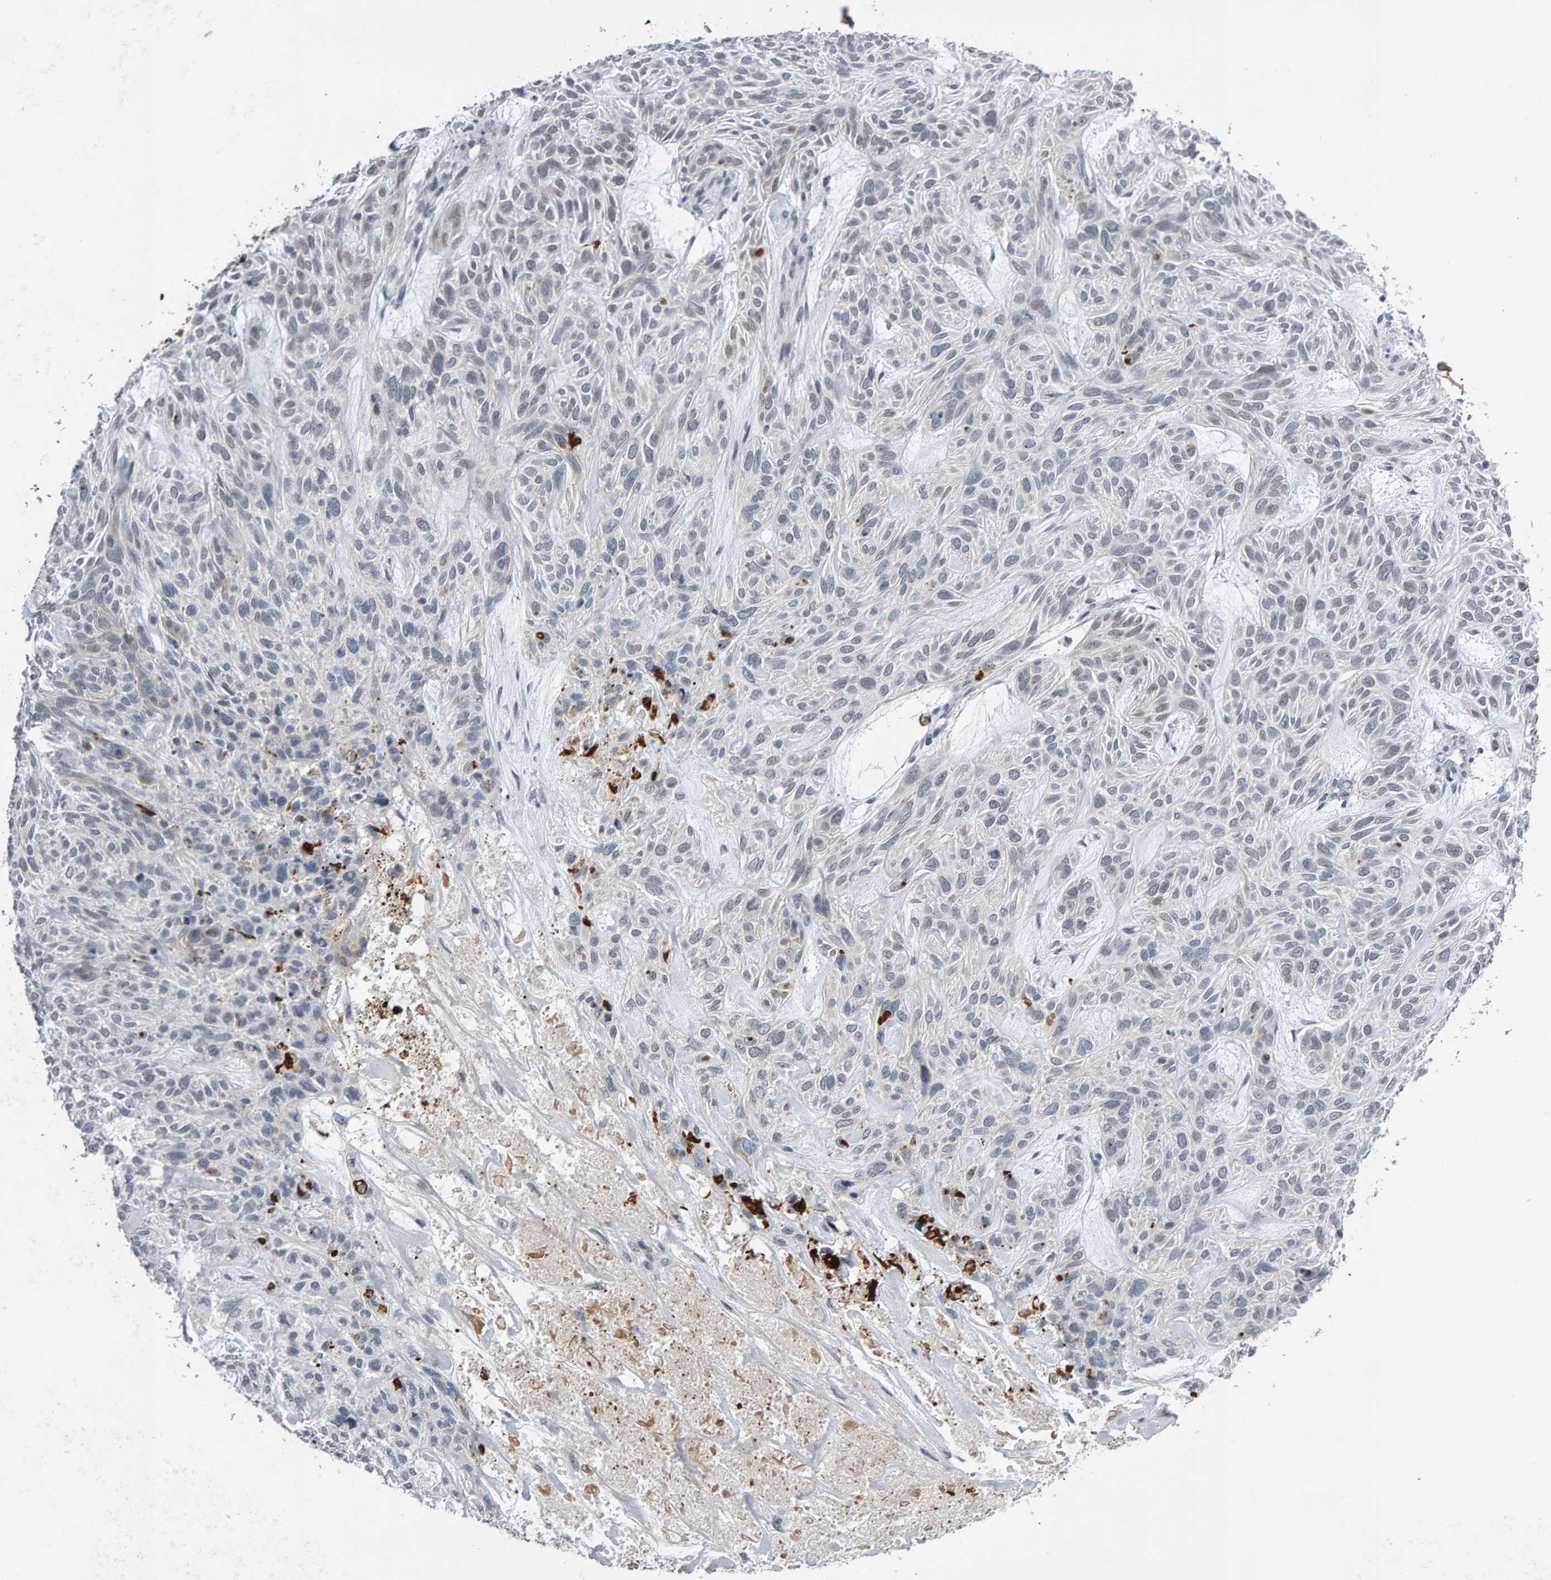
{"staining": {"intensity": "negative", "quantity": "none", "location": "none"}, "tissue": "skin cancer", "cell_type": "Tumor cells", "image_type": "cancer", "snomed": [{"axis": "morphology", "description": "Basal cell carcinoma"}, {"axis": "topography", "description": "Skin"}], "caption": "The photomicrograph reveals no staining of tumor cells in skin basal cell carcinoma. Brightfield microscopy of IHC stained with DAB (3,3'-diaminobenzidine) (brown) and hematoxylin (blue), captured at high magnification.", "gene": "IPO8", "patient": {"sex": "male", "age": 55}}